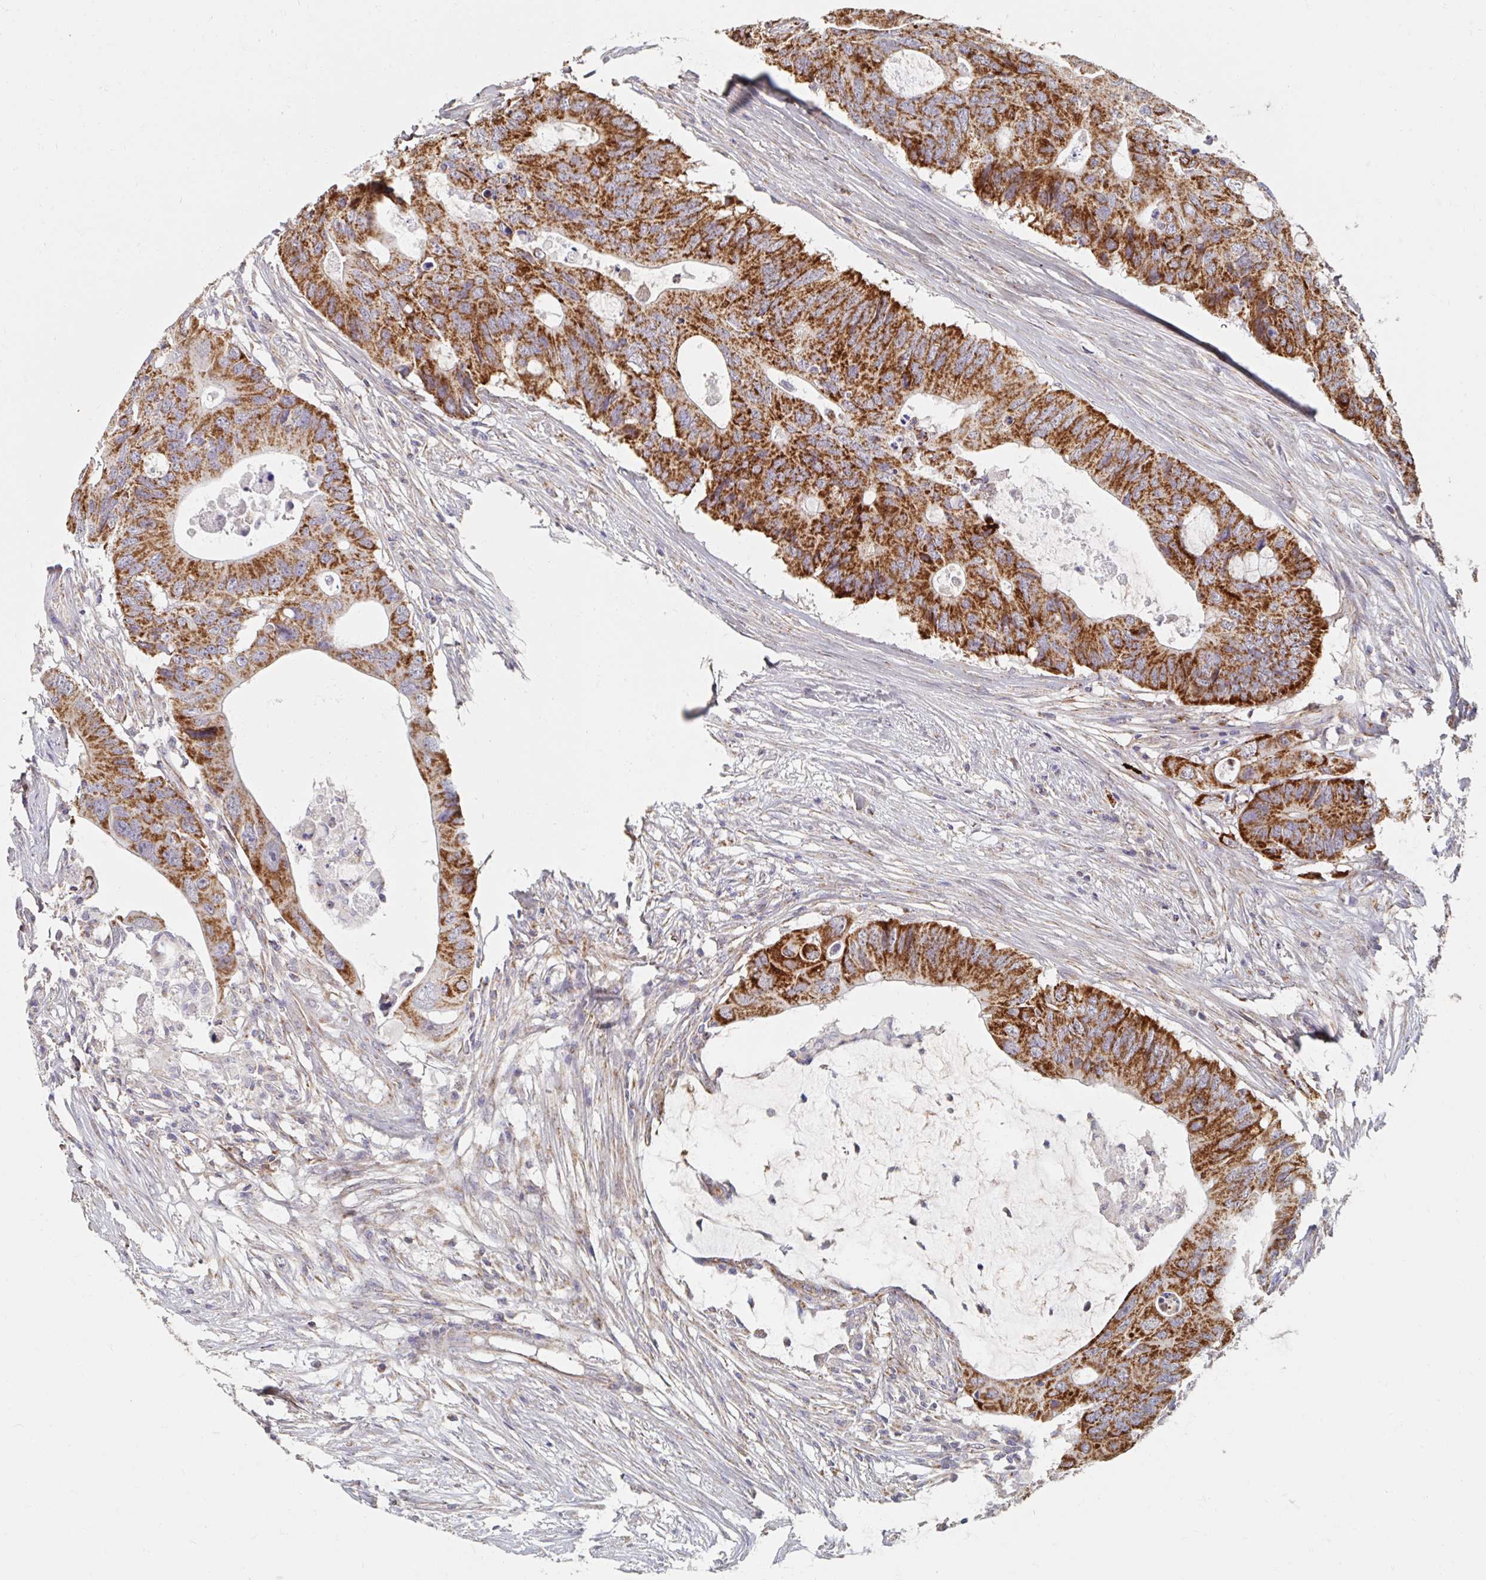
{"staining": {"intensity": "strong", "quantity": ">75%", "location": "cytoplasmic/membranous"}, "tissue": "colorectal cancer", "cell_type": "Tumor cells", "image_type": "cancer", "snomed": [{"axis": "morphology", "description": "Adenocarcinoma, NOS"}, {"axis": "topography", "description": "Colon"}], "caption": "IHC (DAB) staining of adenocarcinoma (colorectal) shows strong cytoplasmic/membranous protein positivity in approximately >75% of tumor cells.", "gene": "MAVS", "patient": {"sex": "male", "age": 71}}